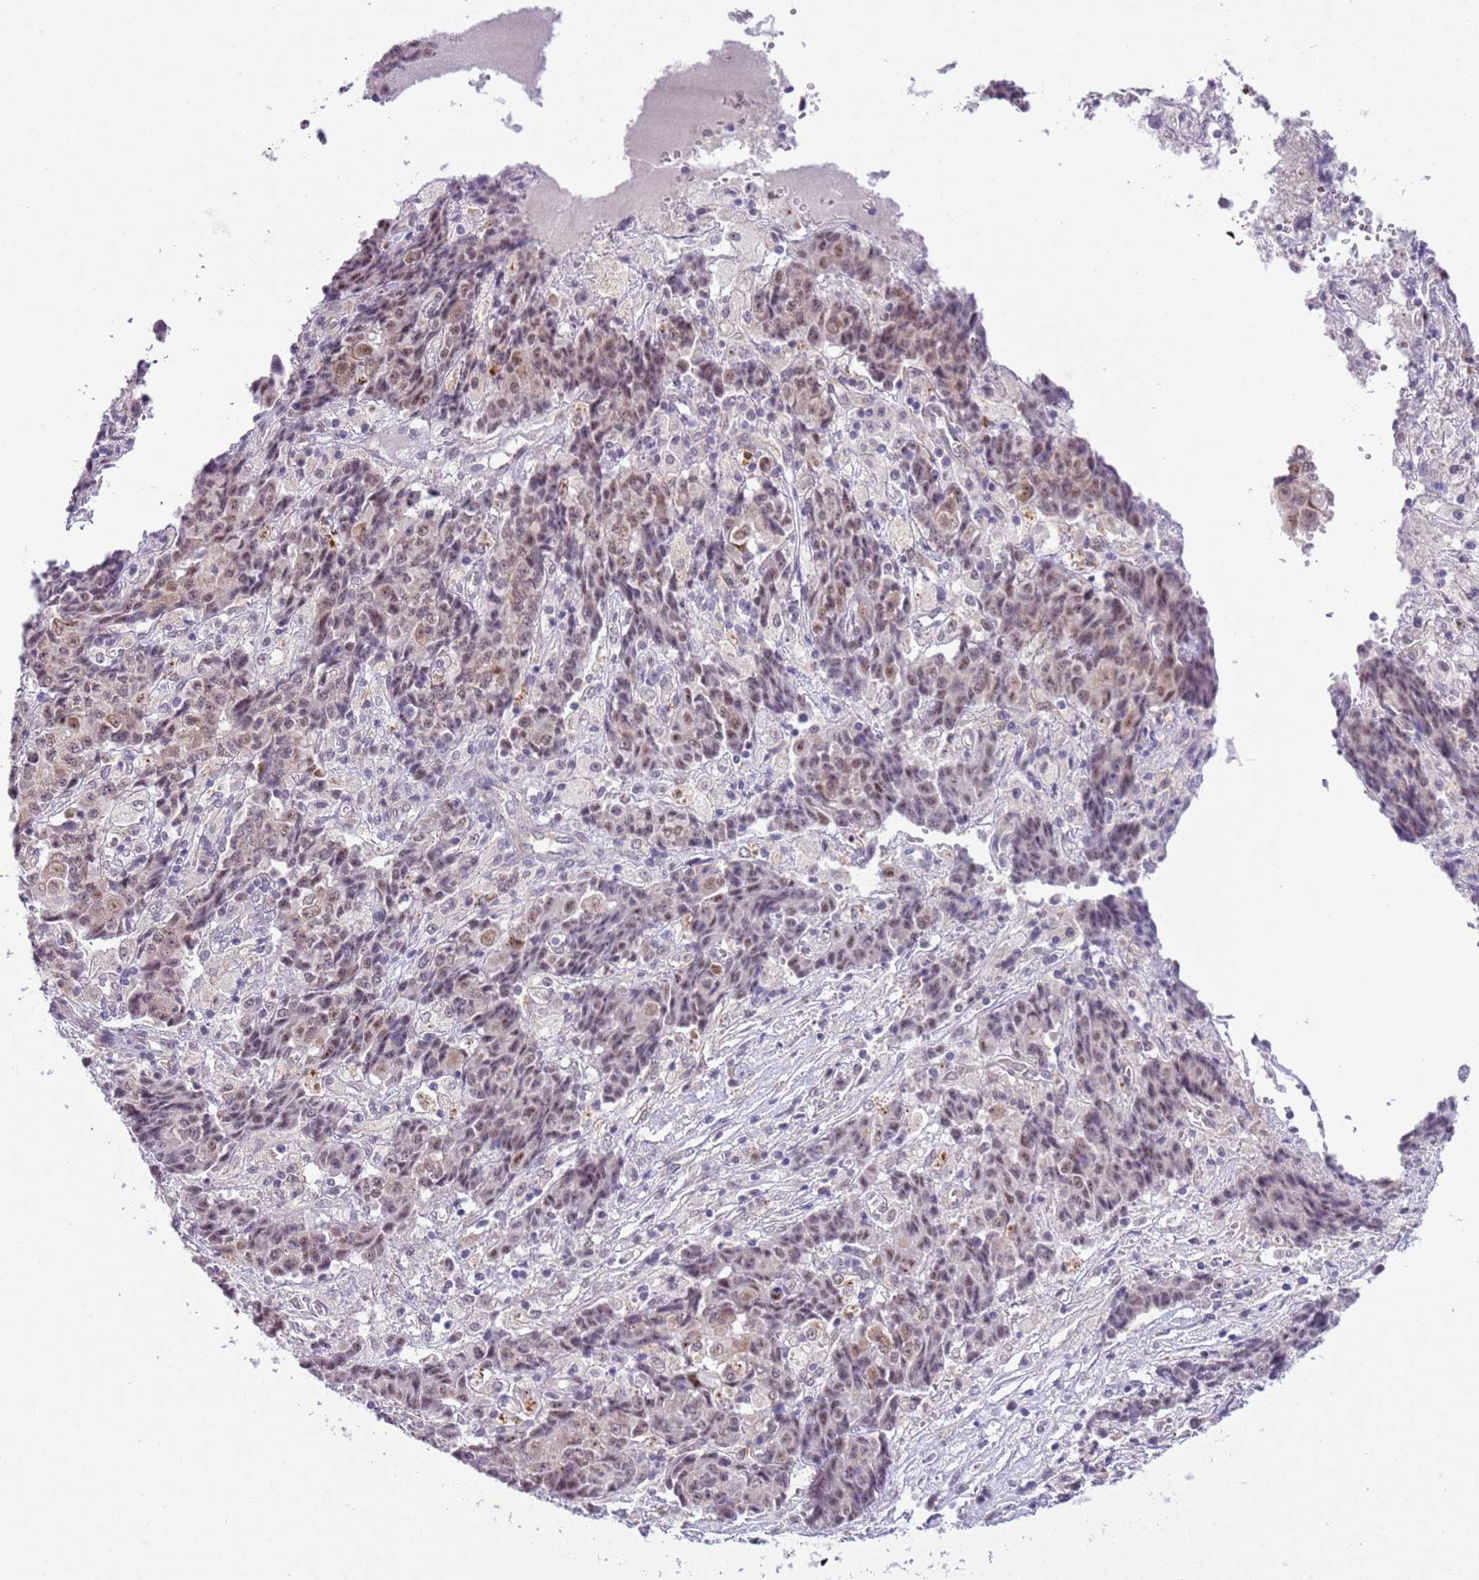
{"staining": {"intensity": "weak", "quantity": "25%-75%", "location": "nuclear"}, "tissue": "ovarian cancer", "cell_type": "Tumor cells", "image_type": "cancer", "snomed": [{"axis": "morphology", "description": "Carcinoma, endometroid"}, {"axis": "topography", "description": "Ovary"}], "caption": "Ovarian endometroid carcinoma tissue reveals weak nuclear expression in approximately 25%-75% of tumor cells", "gene": "FAM120C", "patient": {"sex": "female", "age": 42}}